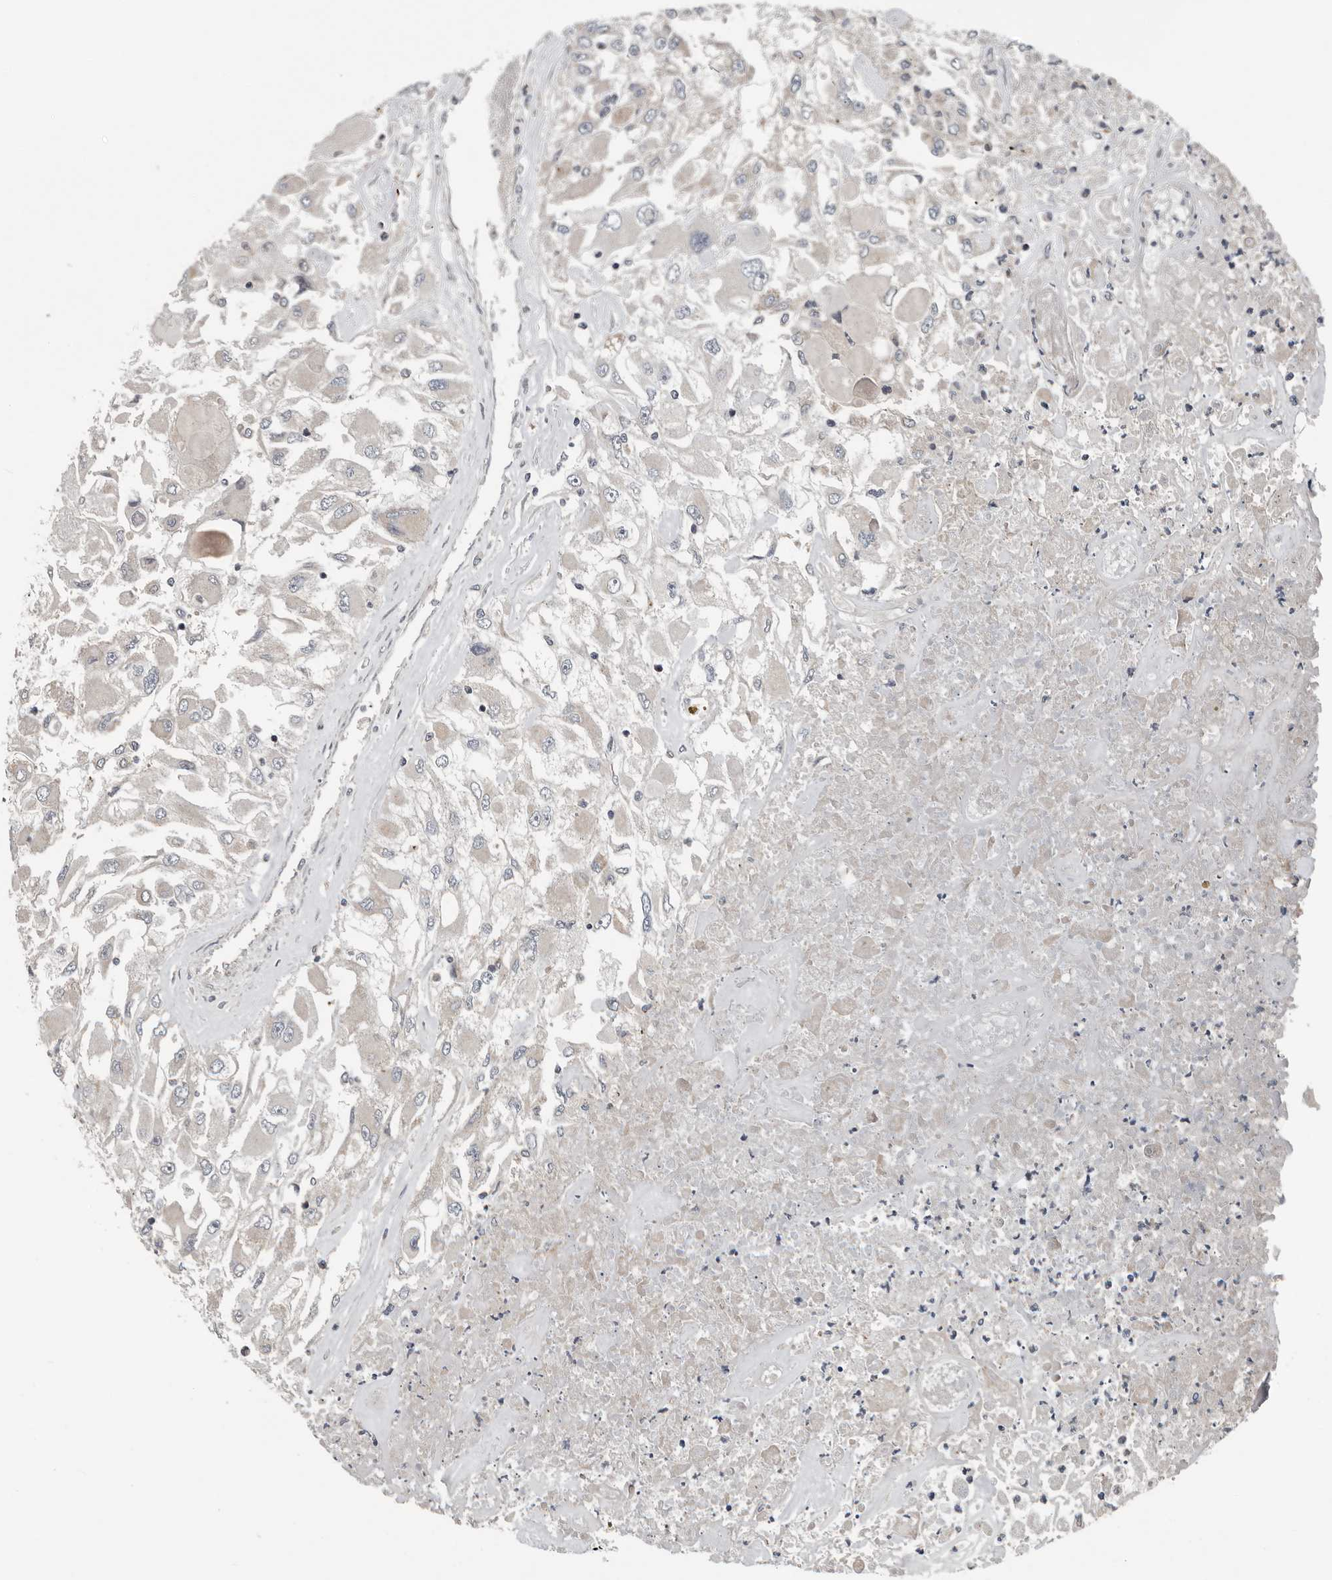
{"staining": {"intensity": "negative", "quantity": "none", "location": "none"}, "tissue": "renal cancer", "cell_type": "Tumor cells", "image_type": "cancer", "snomed": [{"axis": "morphology", "description": "Adenocarcinoma, NOS"}, {"axis": "topography", "description": "Kidney"}], "caption": "Renal adenocarcinoma was stained to show a protein in brown. There is no significant positivity in tumor cells.", "gene": "TMEM199", "patient": {"sex": "female", "age": 52}}